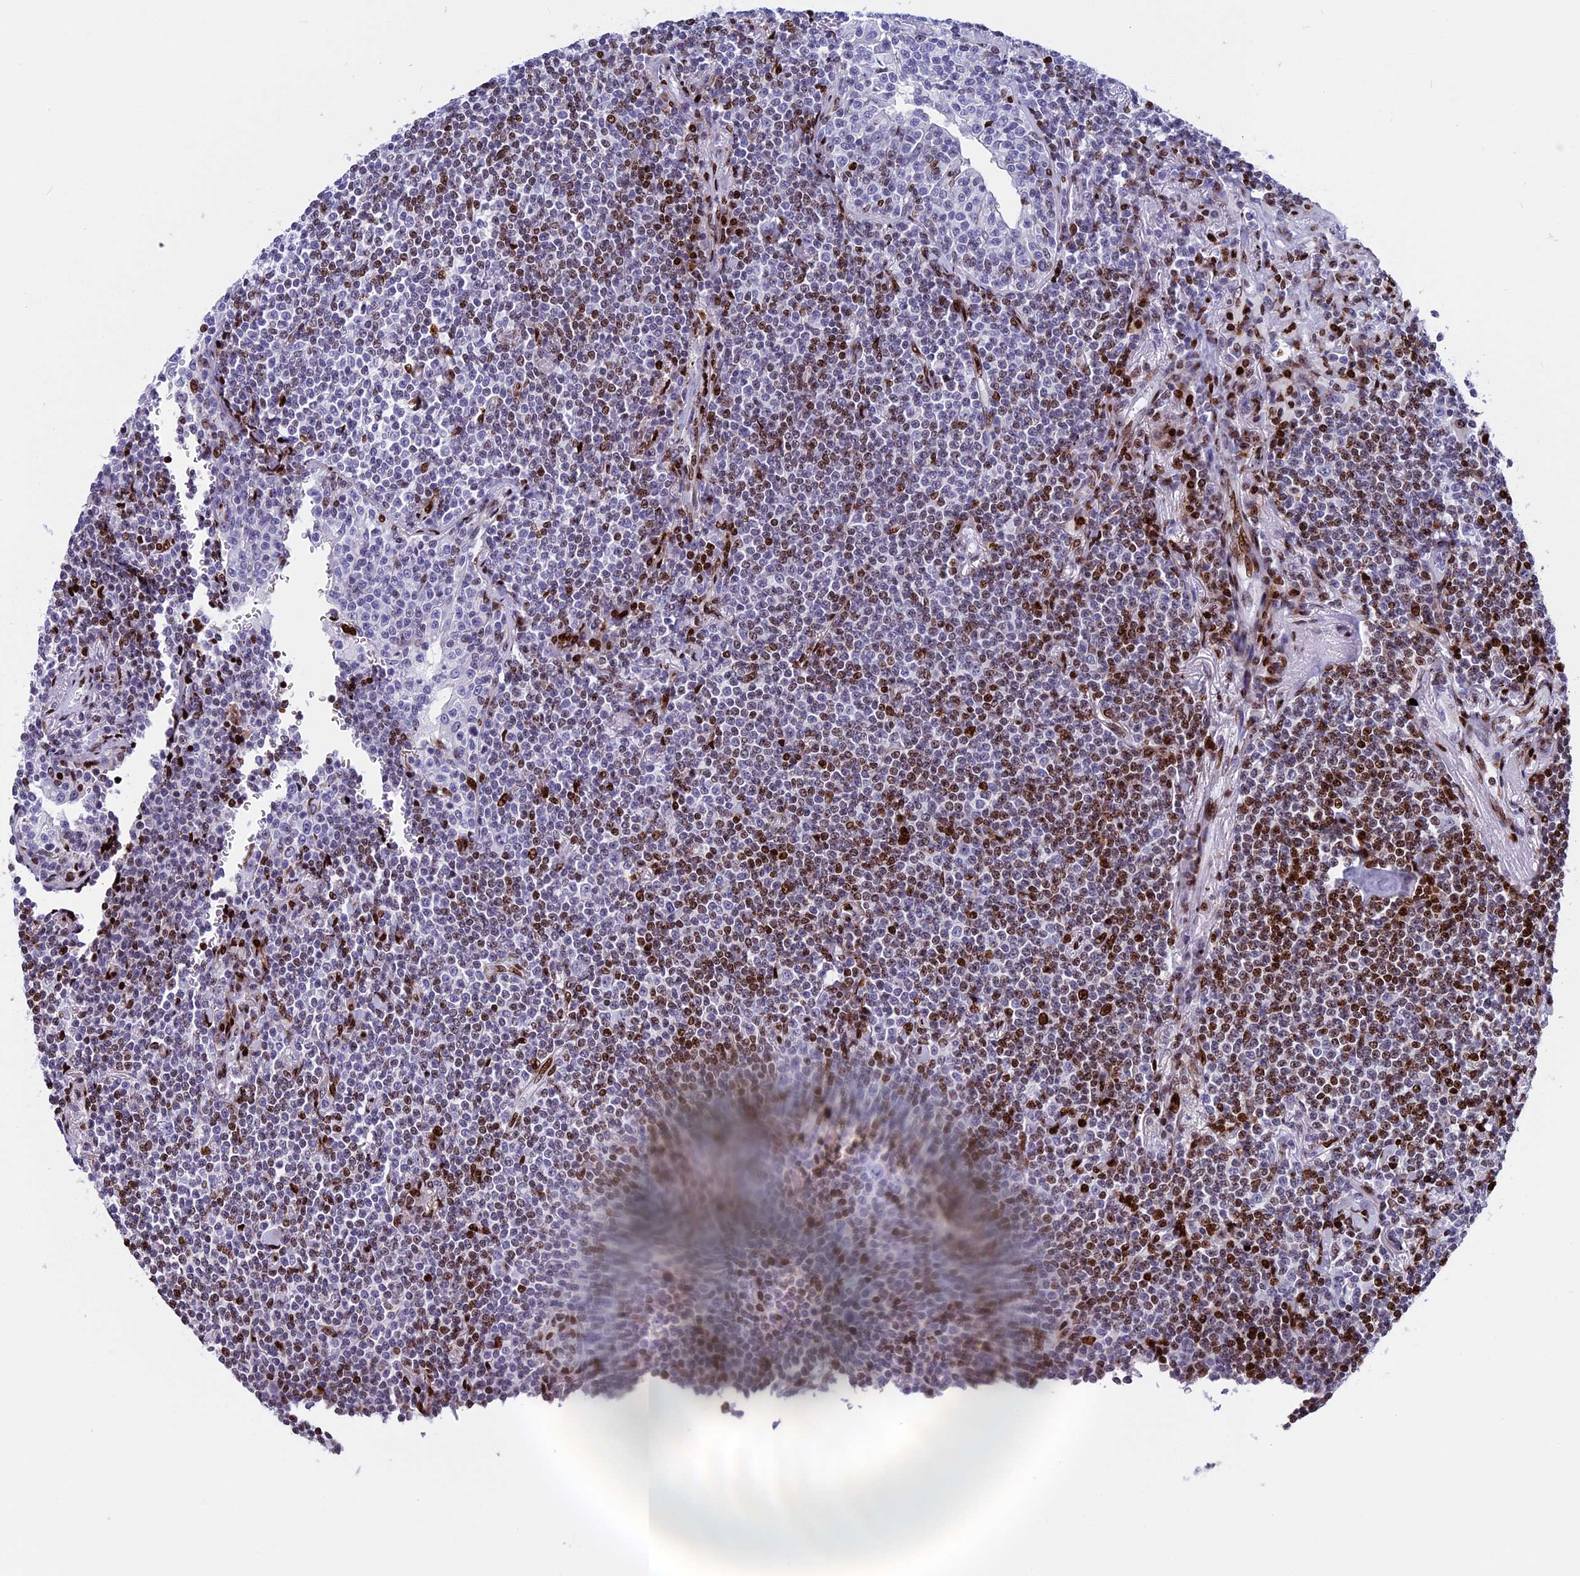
{"staining": {"intensity": "moderate", "quantity": "25%-75%", "location": "nuclear"}, "tissue": "lymphoma", "cell_type": "Tumor cells", "image_type": "cancer", "snomed": [{"axis": "morphology", "description": "Malignant lymphoma, non-Hodgkin's type, Low grade"}, {"axis": "topography", "description": "Lung"}], "caption": "Tumor cells show medium levels of moderate nuclear positivity in approximately 25%-75% of cells in human lymphoma.", "gene": "BTBD3", "patient": {"sex": "female", "age": 71}}